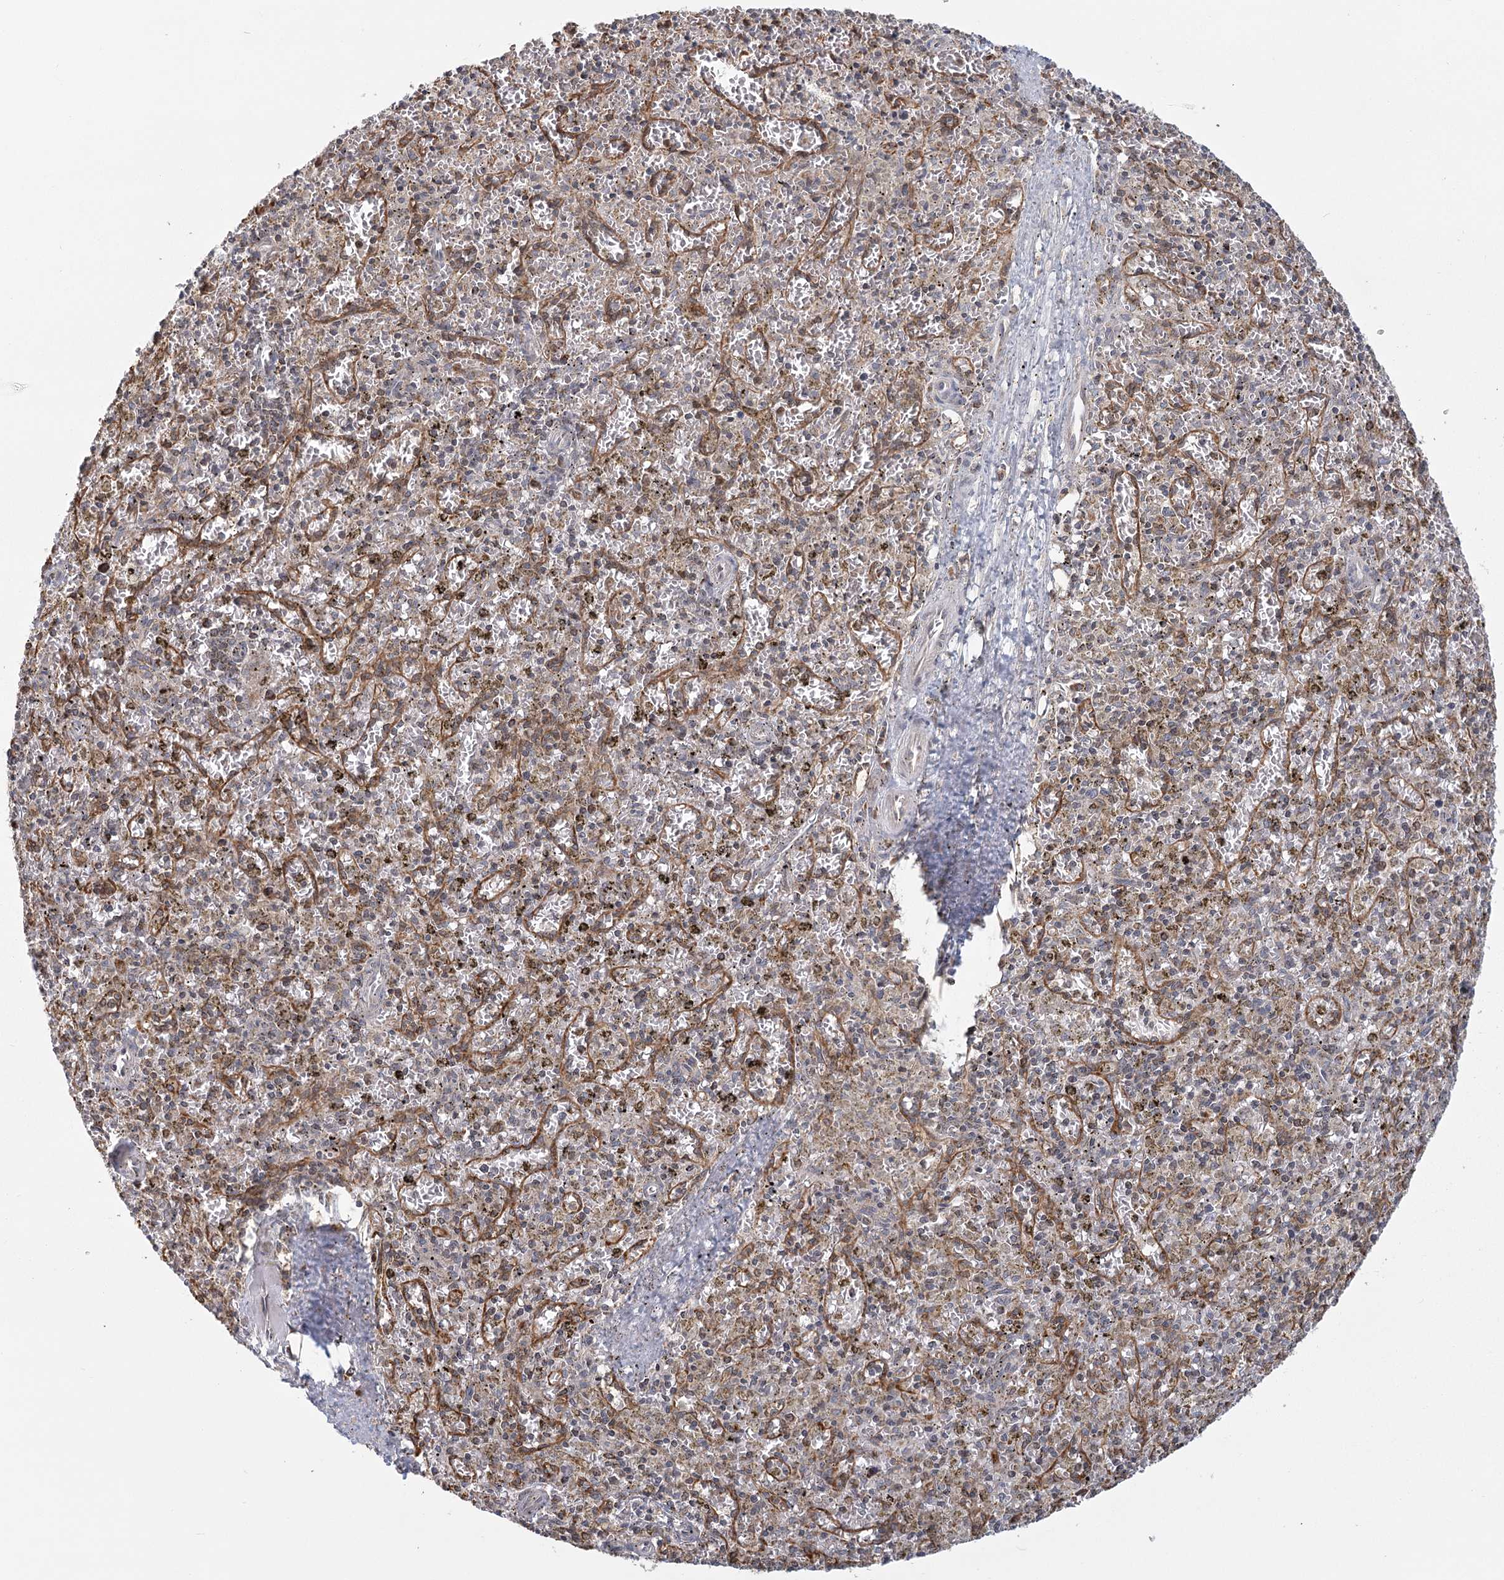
{"staining": {"intensity": "negative", "quantity": "none", "location": "none"}, "tissue": "spleen", "cell_type": "Cells in red pulp", "image_type": "normal", "snomed": [{"axis": "morphology", "description": "Normal tissue, NOS"}, {"axis": "topography", "description": "Spleen"}], "caption": "IHC of benign human spleen reveals no expression in cells in red pulp.", "gene": "LACTB", "patient": {"sex": "male", "age": 72}}